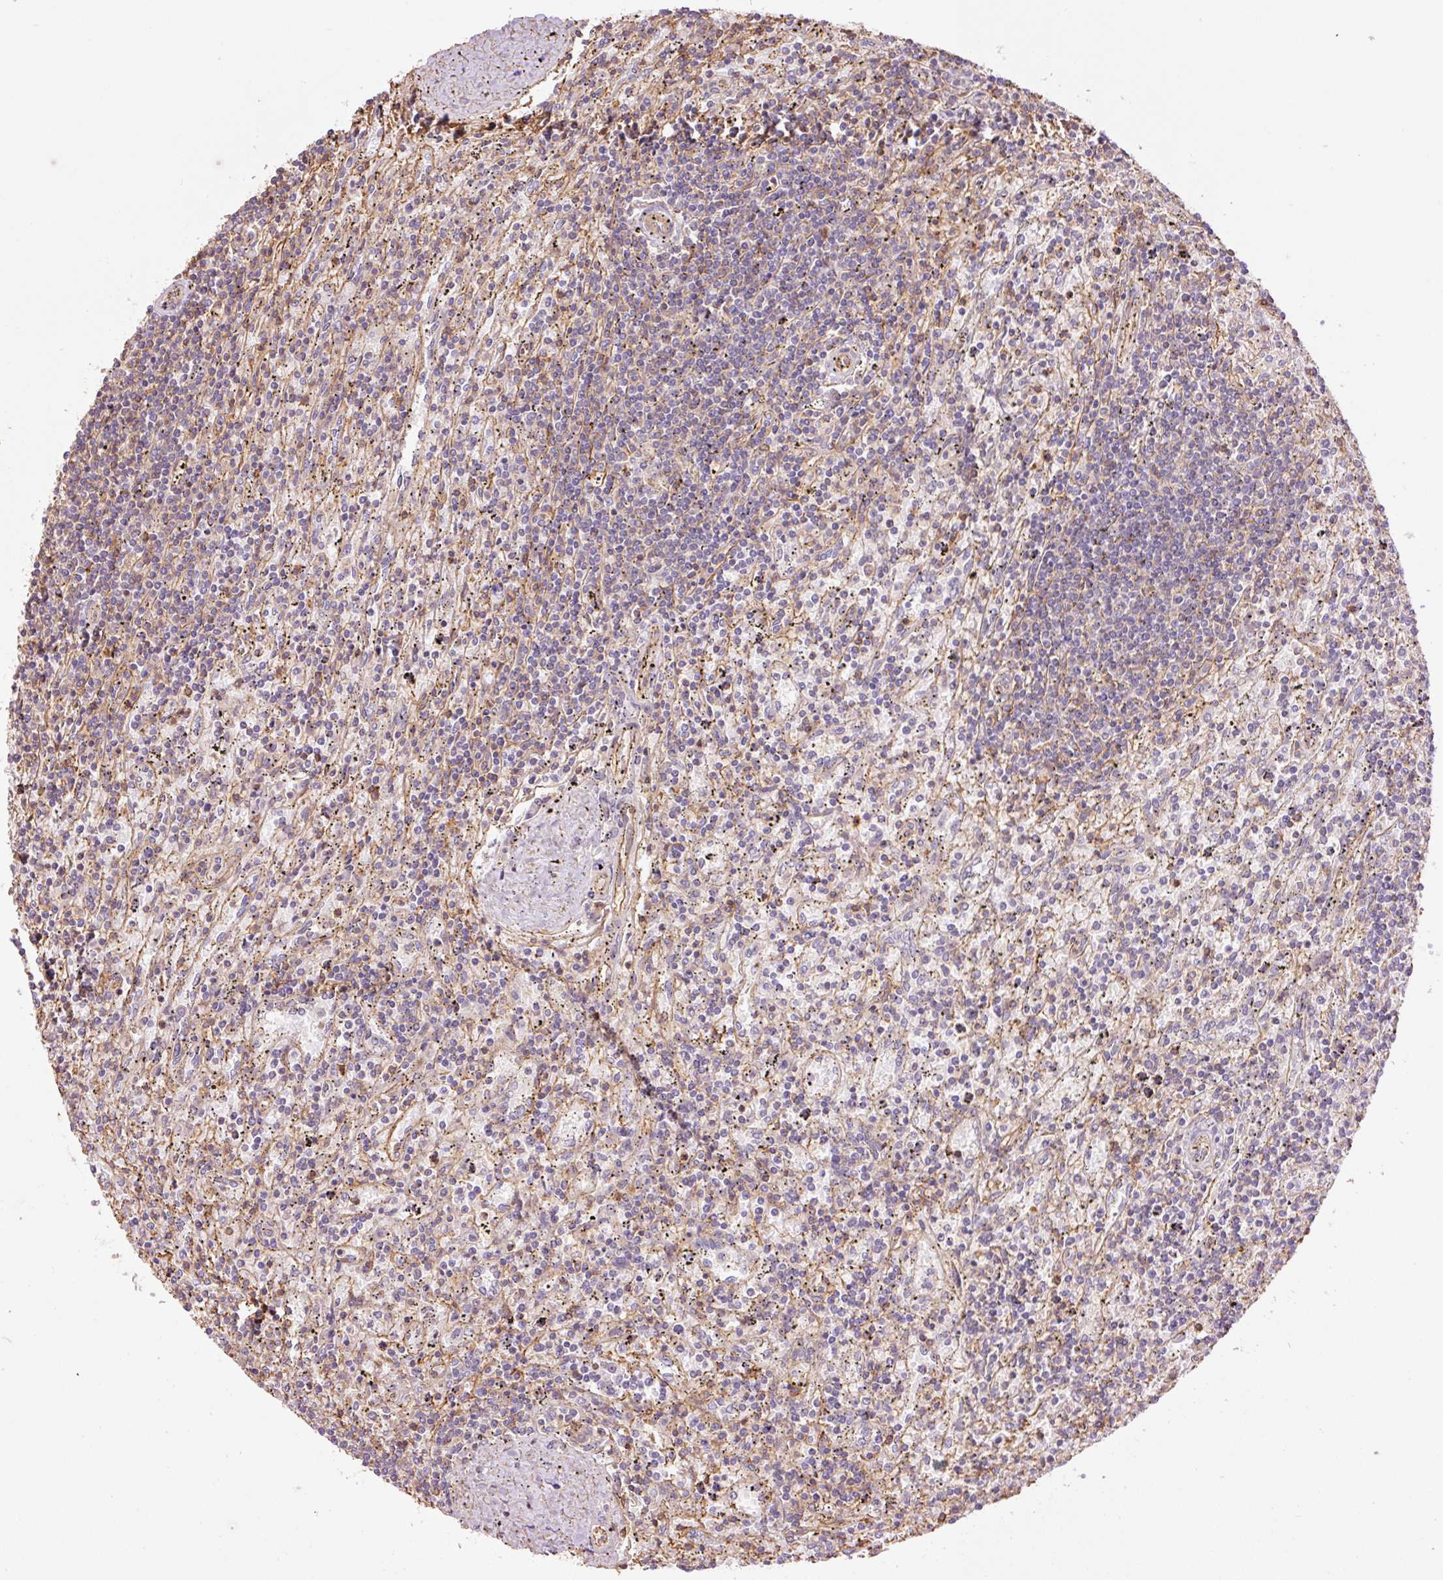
{"staining": {"intensity": "negative", "quantity": "none", "location": "none"}, "tissue": "lymphoma", "cell_type": "Tumor cells", "image_type": "cancer", "snomed": [{"axis": "morphology", "description": "Malignant lymphoma, non-Hodgkin's type, Low grade"}, {"axis": "topography", "description": "Spleen"}], "caption": "Human malignant lymphoma, non-Hodgkin's type (low-grade) stained for a protein using immunohistochemistry shows no positivity in tumor cells.", "gene": "PPP1R1B", "patient": {"sex": "male", "age": 76}}